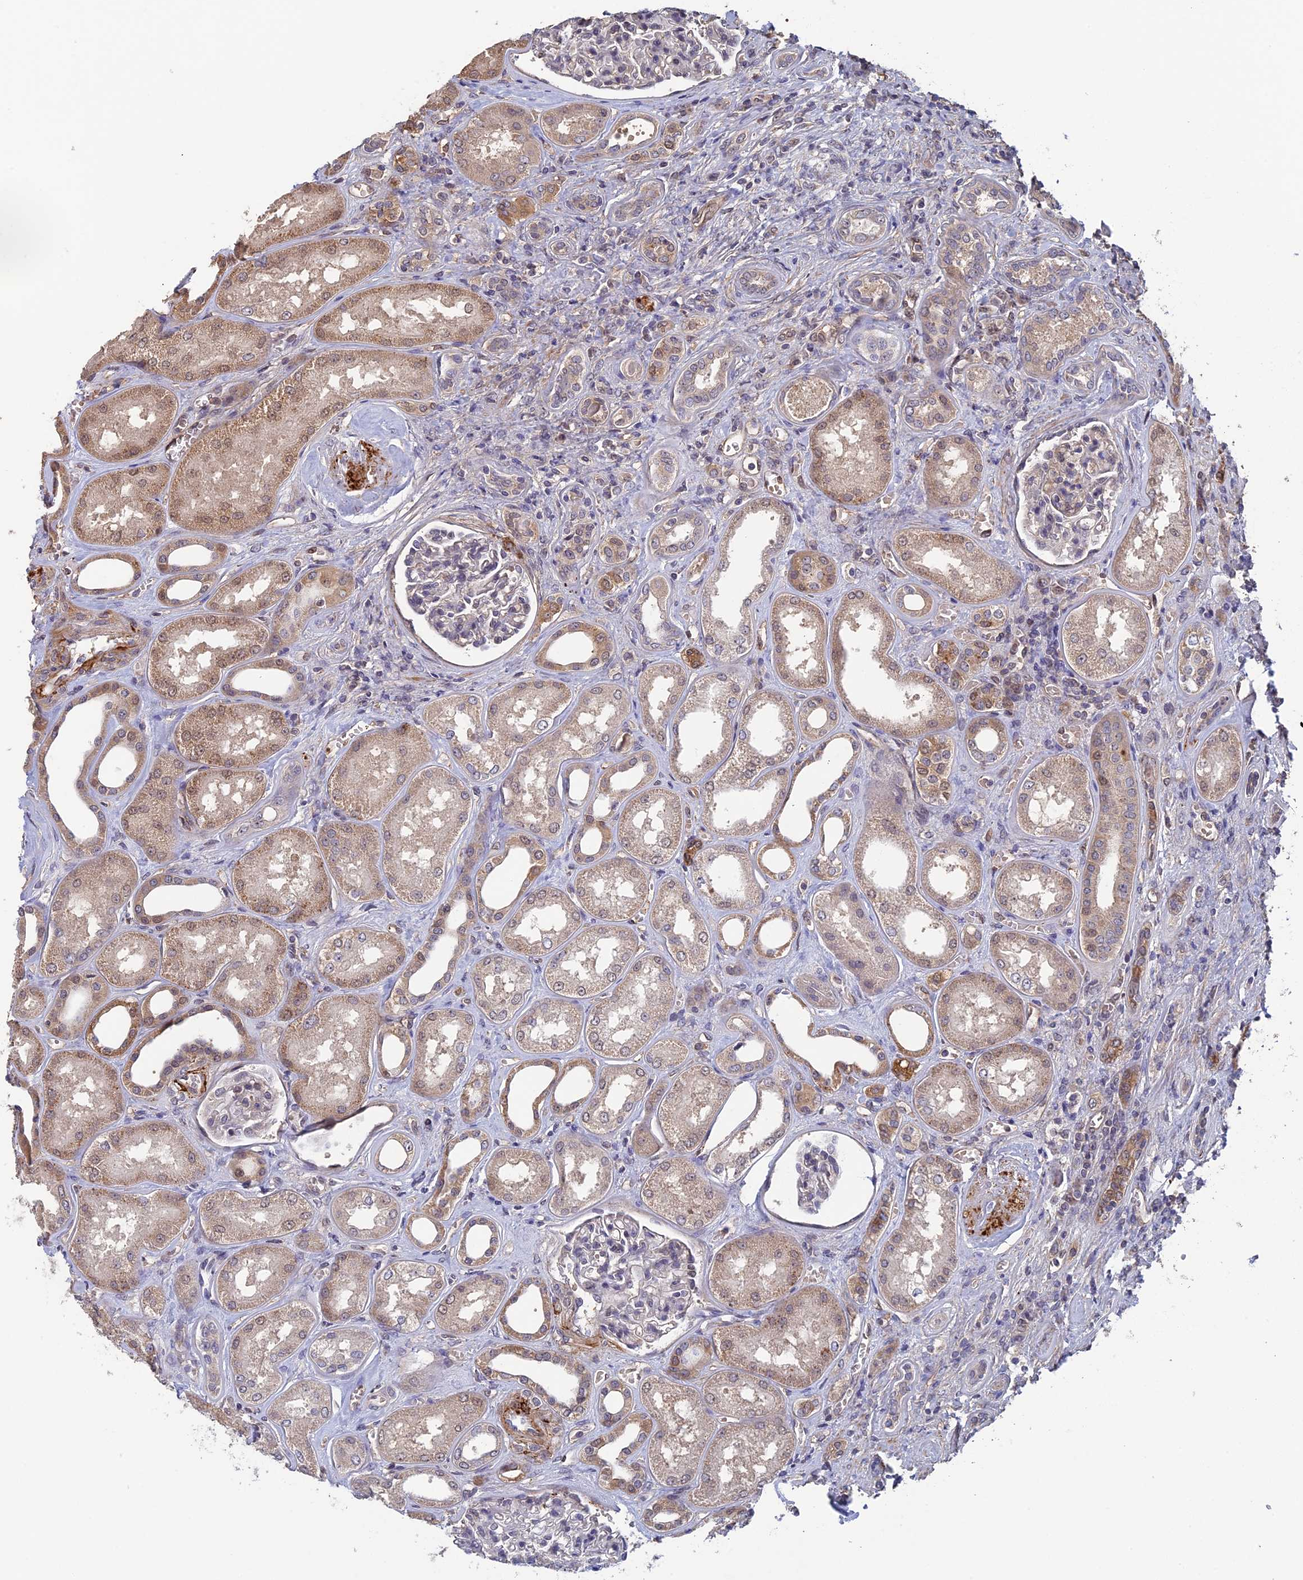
{"staining": {"intensity": "weak", "quantity": "<25%", "location": "nuclear"}, "tissue": "kidney", "cell_type": "Cells in glomeruli", "image_type": "normal", "snomed": [{"axis": "morphology", "description": "Normal tissue, NOS"}, {"axis": "morphology", "description": "Adenocarcinoma, NOS"}, {"axis": "topography", "description": "Kidney"}], "caption": "DAB immunohistochemical staining of unremarkable human kidney shows no significant staining in cells in glomeruli.", "gene": "FAM98C", "patient": {"sex": "female", "age": 68}}